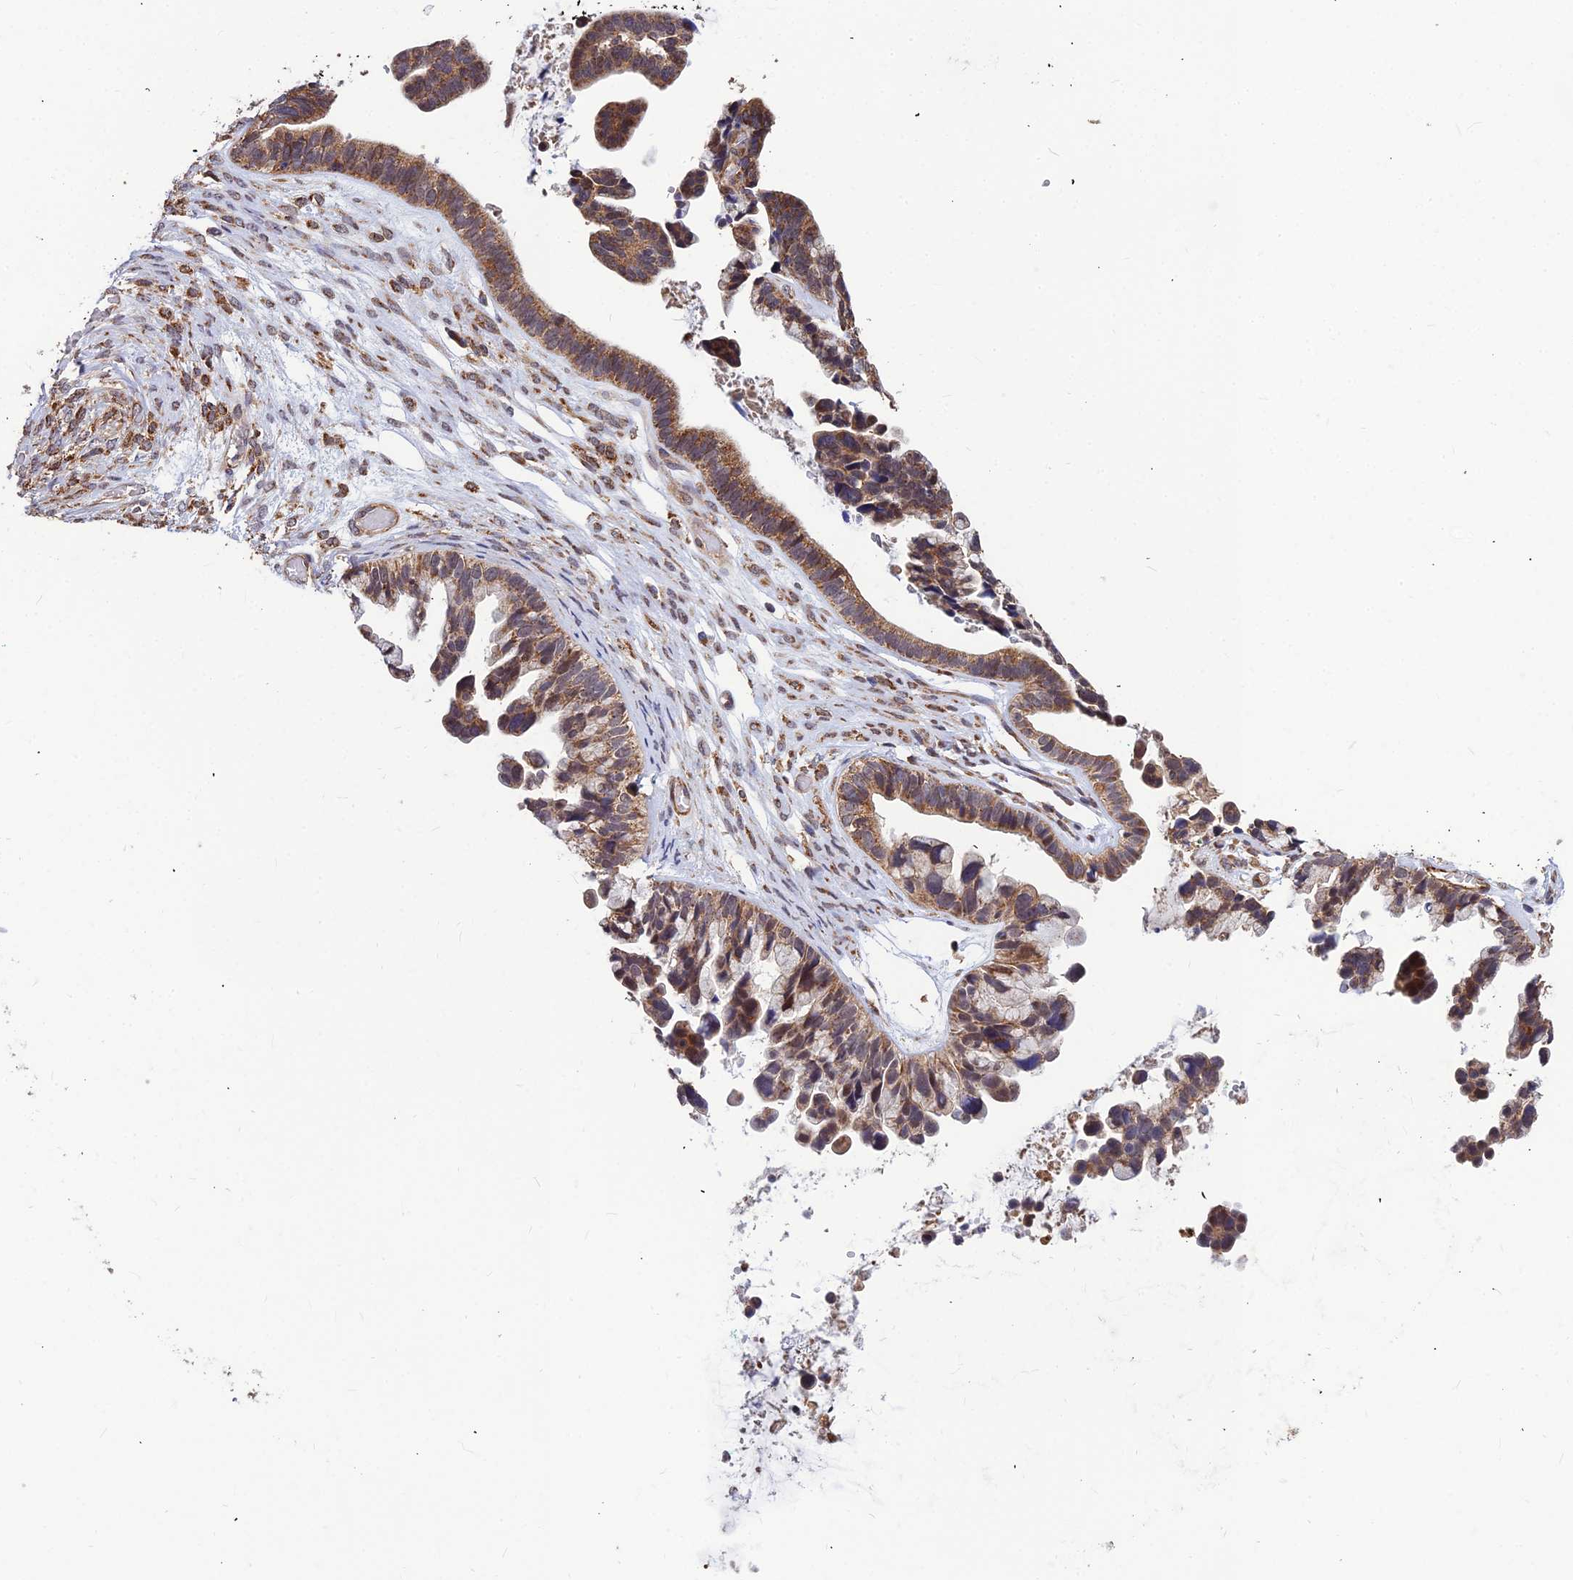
{"staining": {"intensity": "moderate", "quantity": ">75%", "location": "cytoplasmic/membranous"}, "tissue": "ovarian cancer", "cell_type": "Tumor cells", "image_type": "cancer", "snomed": [{"axis": "morphology", "description": "Cystadenocarcinoma, serous, NOS"}, {"axis": "topography", "description": "Ovary"}], "caption": "IHC staining of serous cystadenocarcinoma (ovarian), which exhibits medium levels of moderate cytoplasmic/membranous staining in approximately >75% of tumor cells indicating moderate cytoplasmic/membranous protein expression. The staining was performed using DAB (brown) for protein detection and nuclei were counterstained in hematoxylin (blue).", "gene": "LEKR1", "patient": {"sex": "female", "age": 56}}